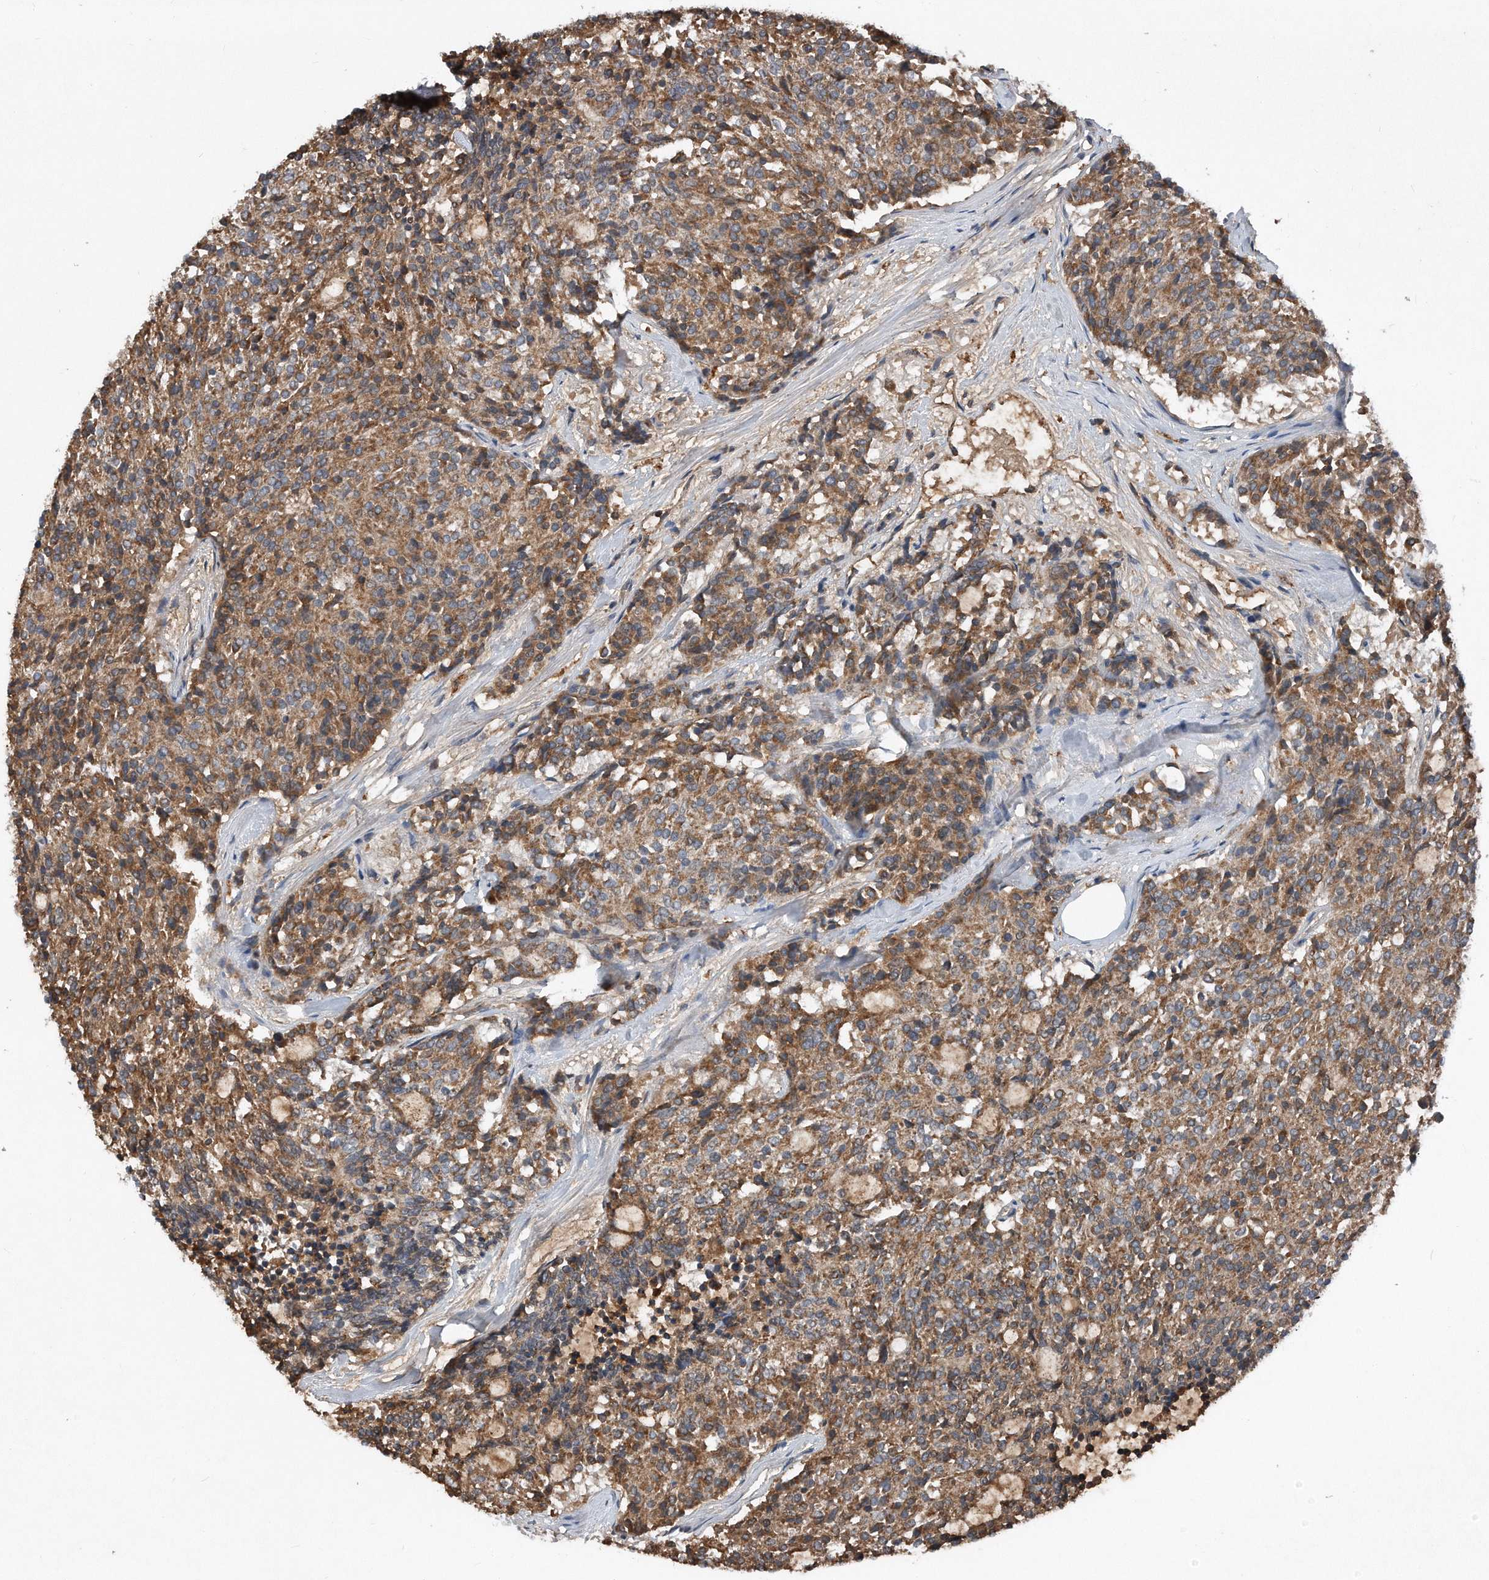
{"staining": {"intensity": "moderate", "quantity": ">75%", "location": "cytoplasmic/membranous"}, "tissue": "carcinoid", "cell_type": "Tumor cells", "image_type": "cancer", "snomed": [{"axis": "morphology", "description": "Carcinoid, malignant, NOS"}, {"axis": "topography", "description": "Pancreas"}], "caption": "Carcinoid (malignant) stained with DAB IHC displays medium levels of moderate cytoplasmic/membranous staining in approximately >75% of tumor cells.", "gene": "SDHA", "patient": {"sex": "female", "age": 54}}